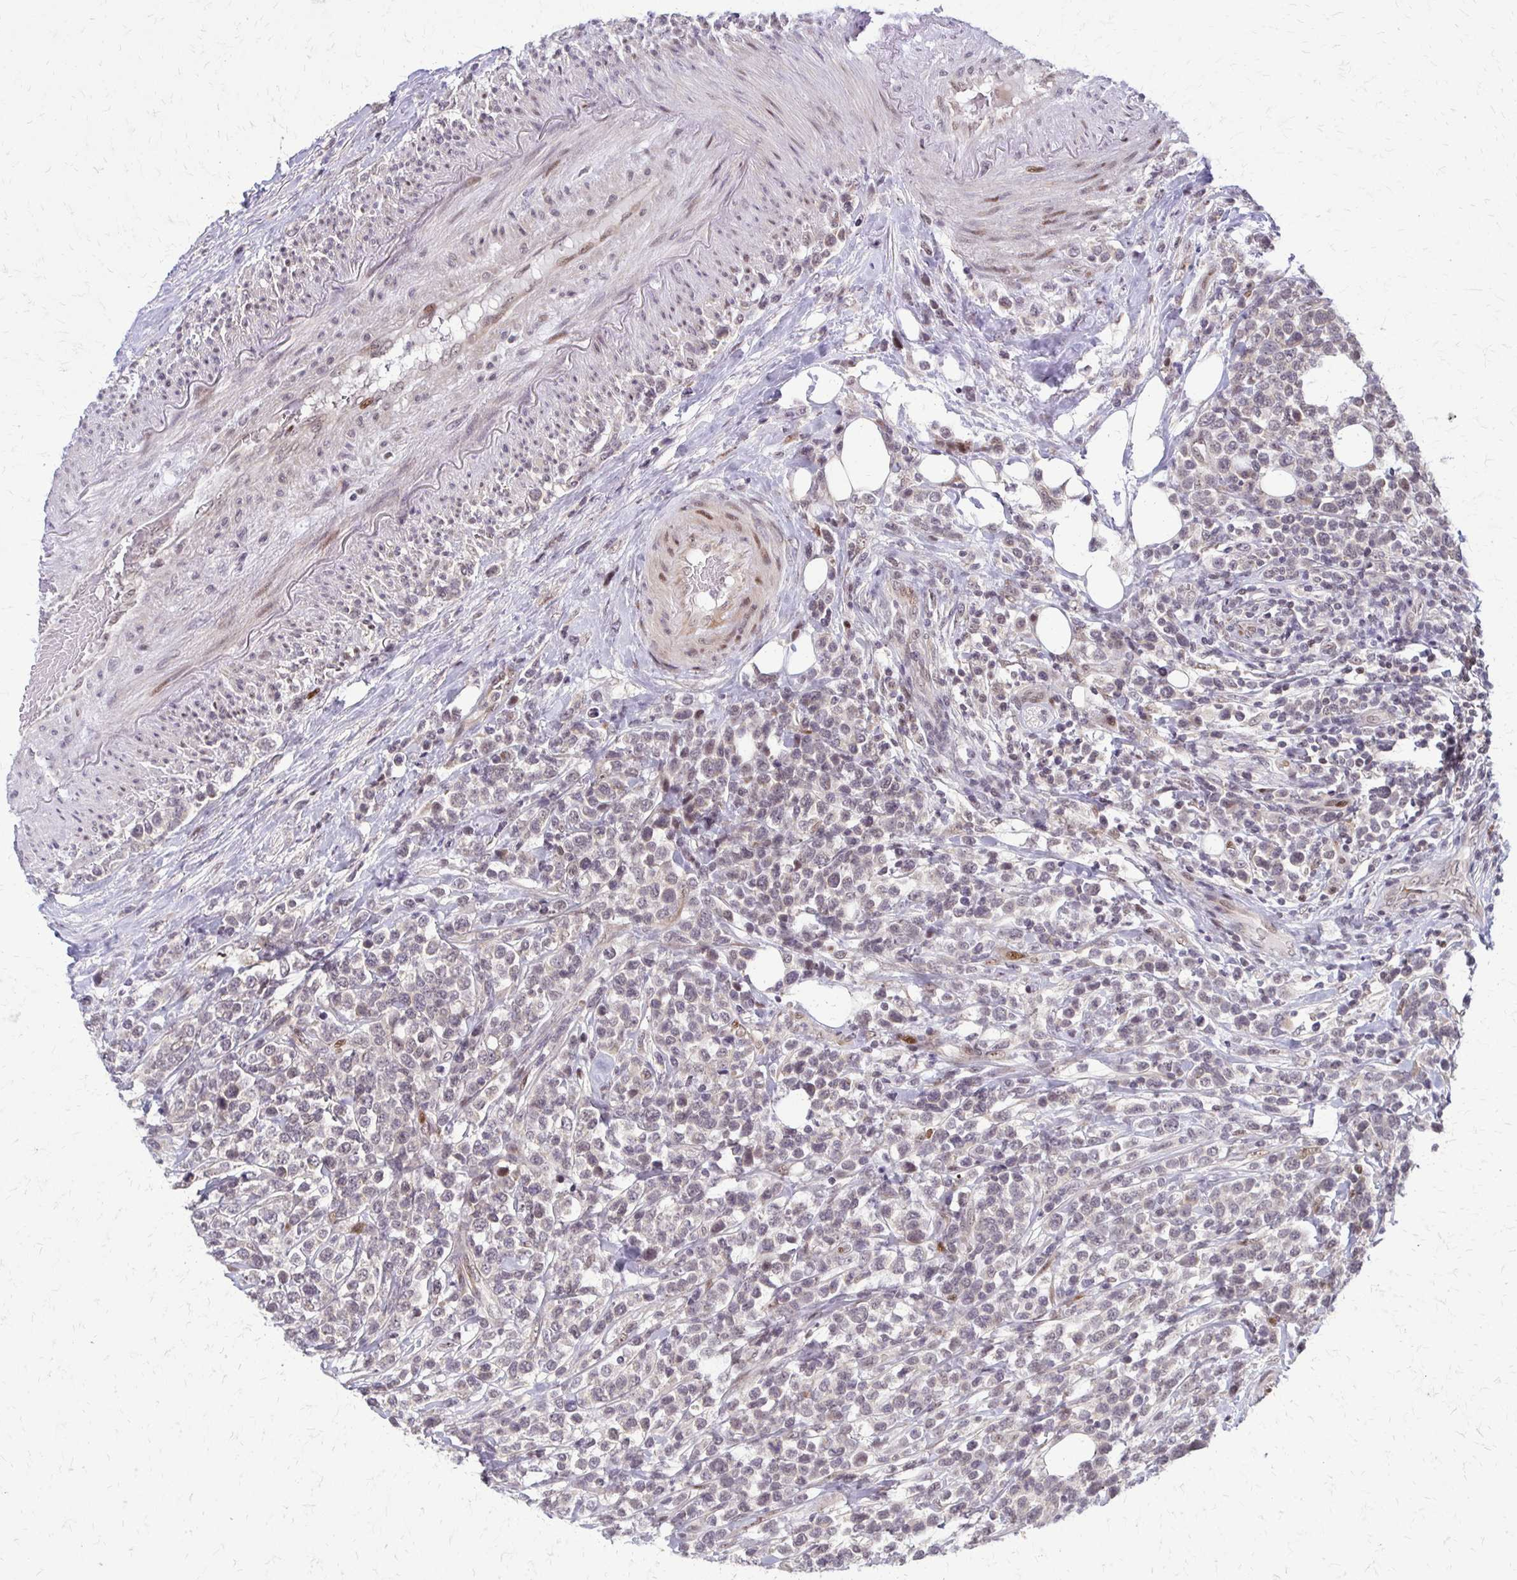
{"staining": {"intensity": "moderate", "quantity": "<25%", "location": "nuclear"}, "tissue": "lymphoma", "cell_type": "Tumor cells", "image_type": "cancer", "snomed": [{"axis": "morphology", "description": "Malignant lymphoma, non-Hodgkin's type, High grade"}, {"axis": "topography", "description": "Soft tissue"}], "caption": "A micrograph showing moderate nuclear positivity in about <25% of tumor cells in malignant lymphoma, non-Hodgkin's type (high-grade), as visualized by brown immunohistochemical staining.", "gene": "TRIR", "patient": {"sex": "female", "age": 56}}